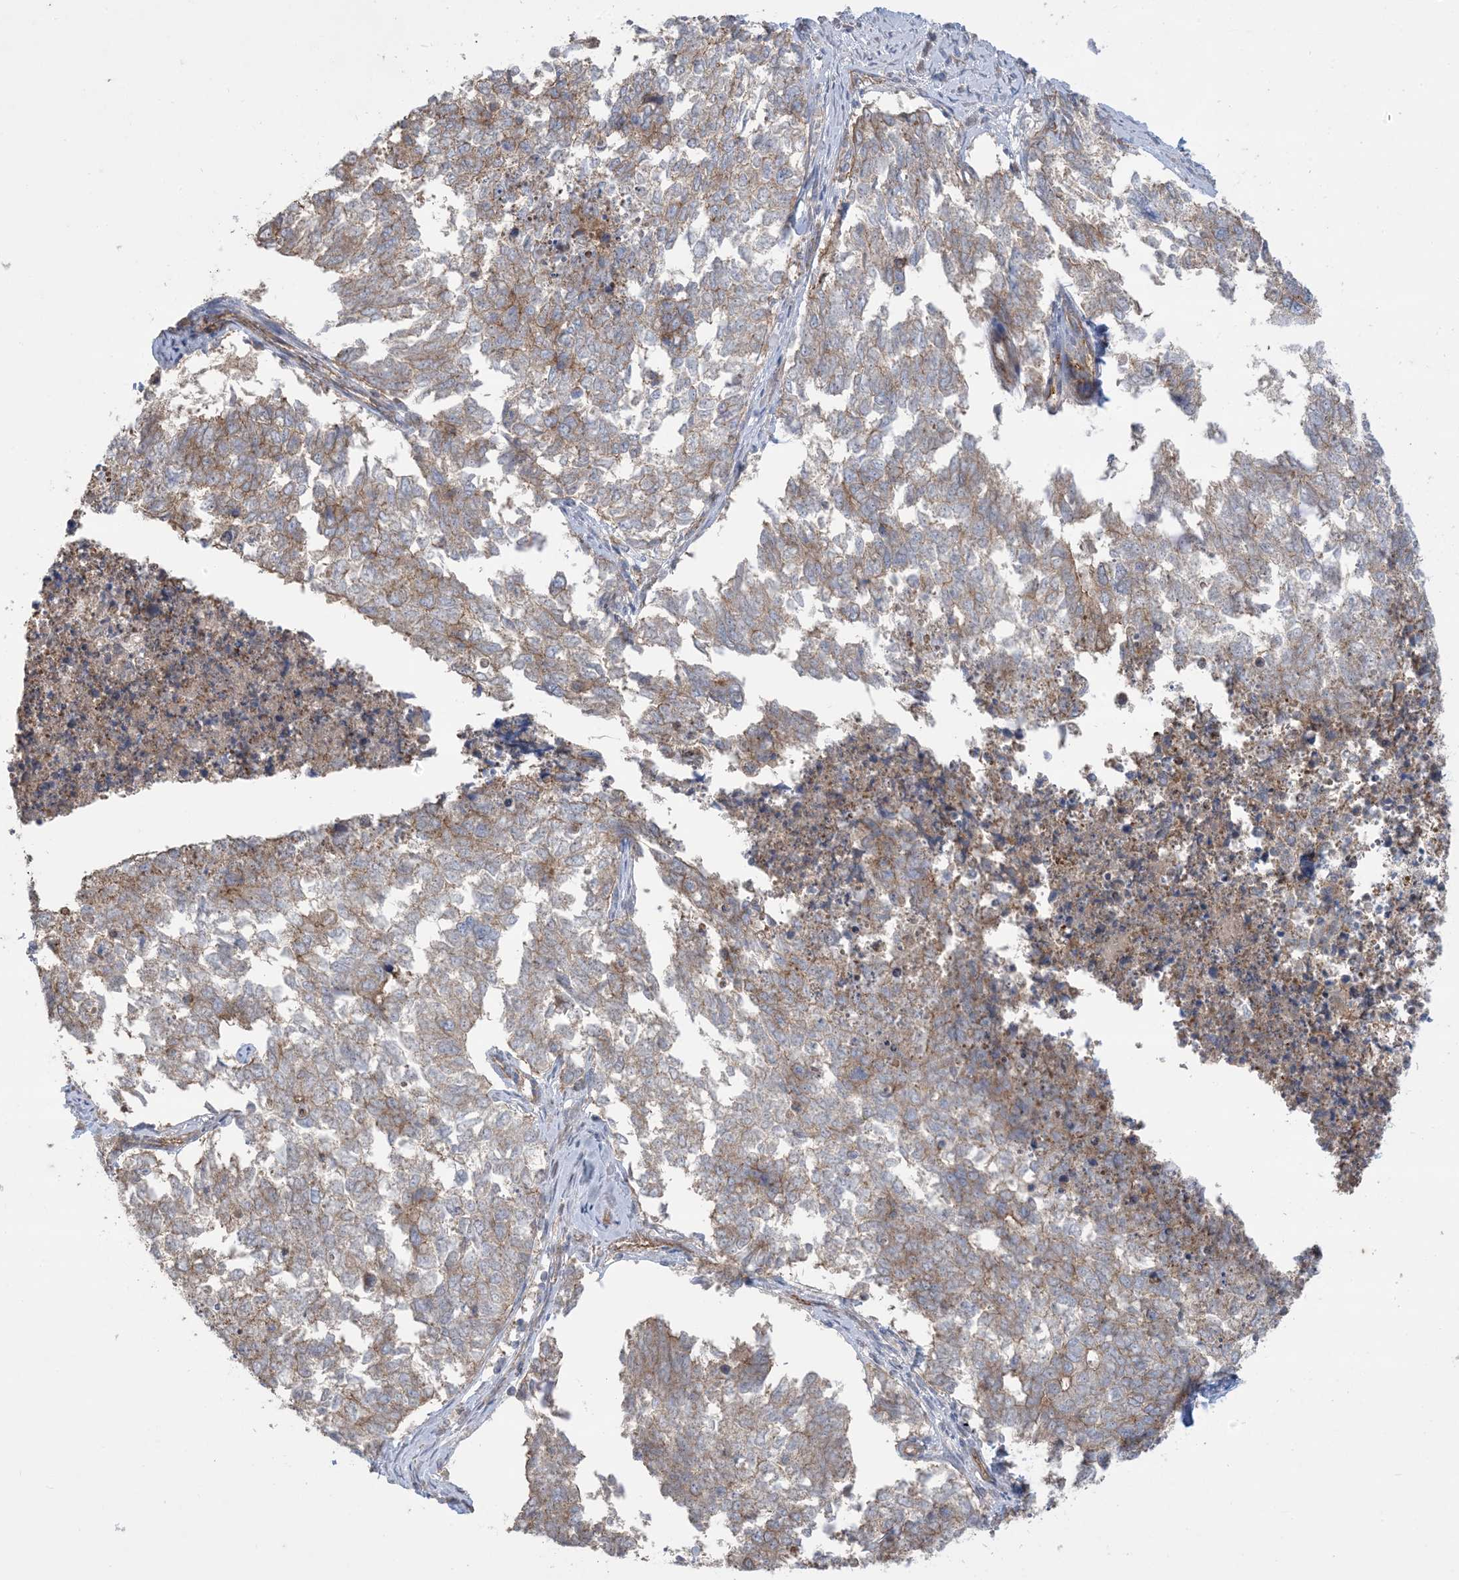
{"staining": {"intensity": "moderate", "quantity": "25%-75%", "location": "cytoplasmic/membranous"}, "tissue": "cervical cancer", "cell_type": "Tumor cells", "image_type": "cancer", "snomed": [{"axis": "morphology", "description": "Squamous cell carcinoma, NOS"}, {"axis": "topography", "description": "Cervix"}], "caption": "Immunohistochemical staining of cervical cancer shows medium levels of moderate cytoplasmic/membranous staining in approximately 25%-75% of tumor cells. (Brightfield microscopy of DAB IHC at high magnification).", "gene": "CCNY", "patient": {"sex": "female", "age": 63}}